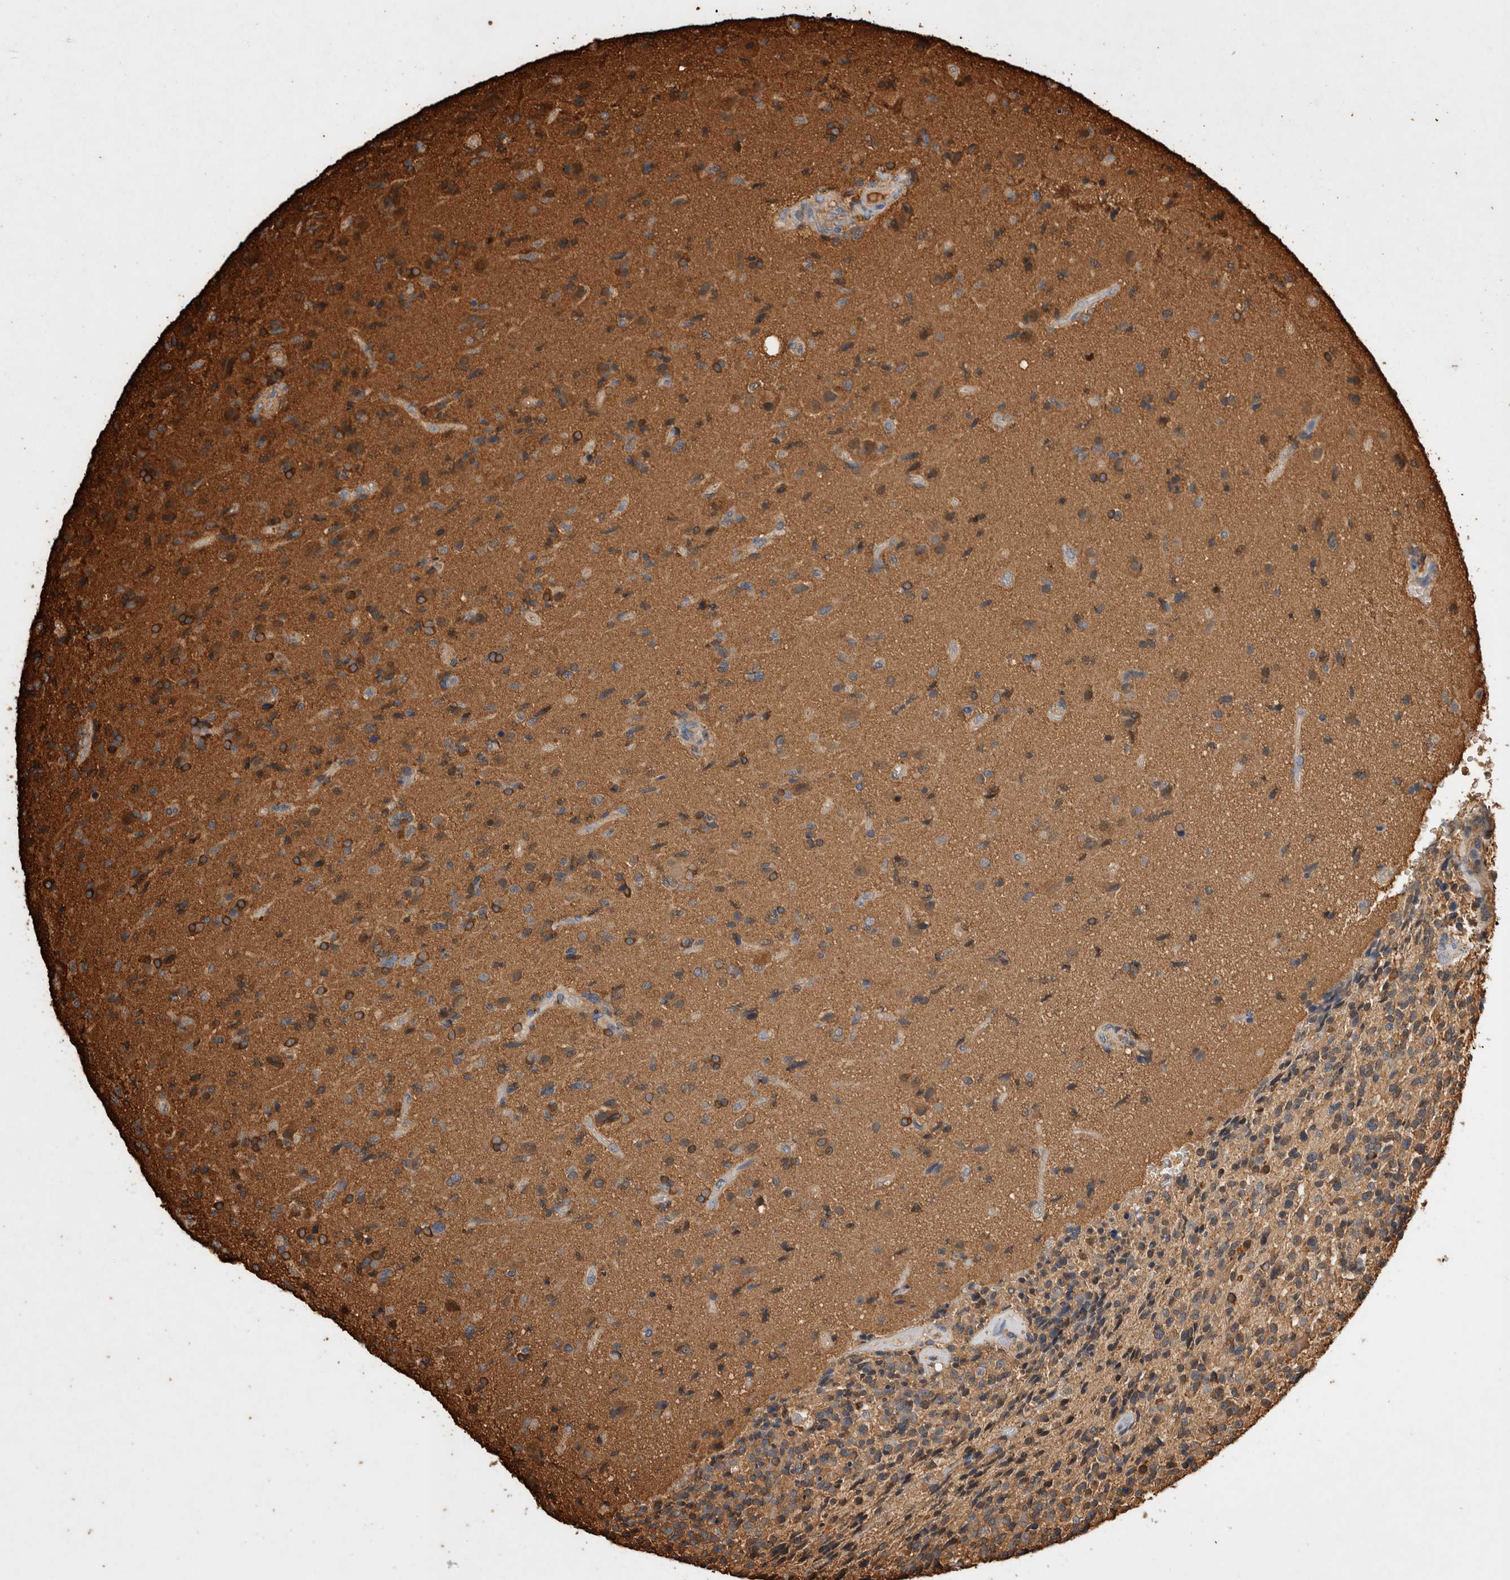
{"staining": {"intensity": "weak", "quantity": "<25%", "location": "cytoplasmic/membranous"}, "tissue": "glioma", "cell_type": "Tumor cells", "image_type": "cancer", "snomed": [{"axis": "morphology", "description": "Glioma, malignant, High grade"}, {"axis": "topography", "description": "Brain"}], "caption": "The immunohistochemistry histopathology image has no significant staining in tumor cells of glioma tissue.", "gene": "ZNF397", "patient": {"sex": "male", "age": 72}}